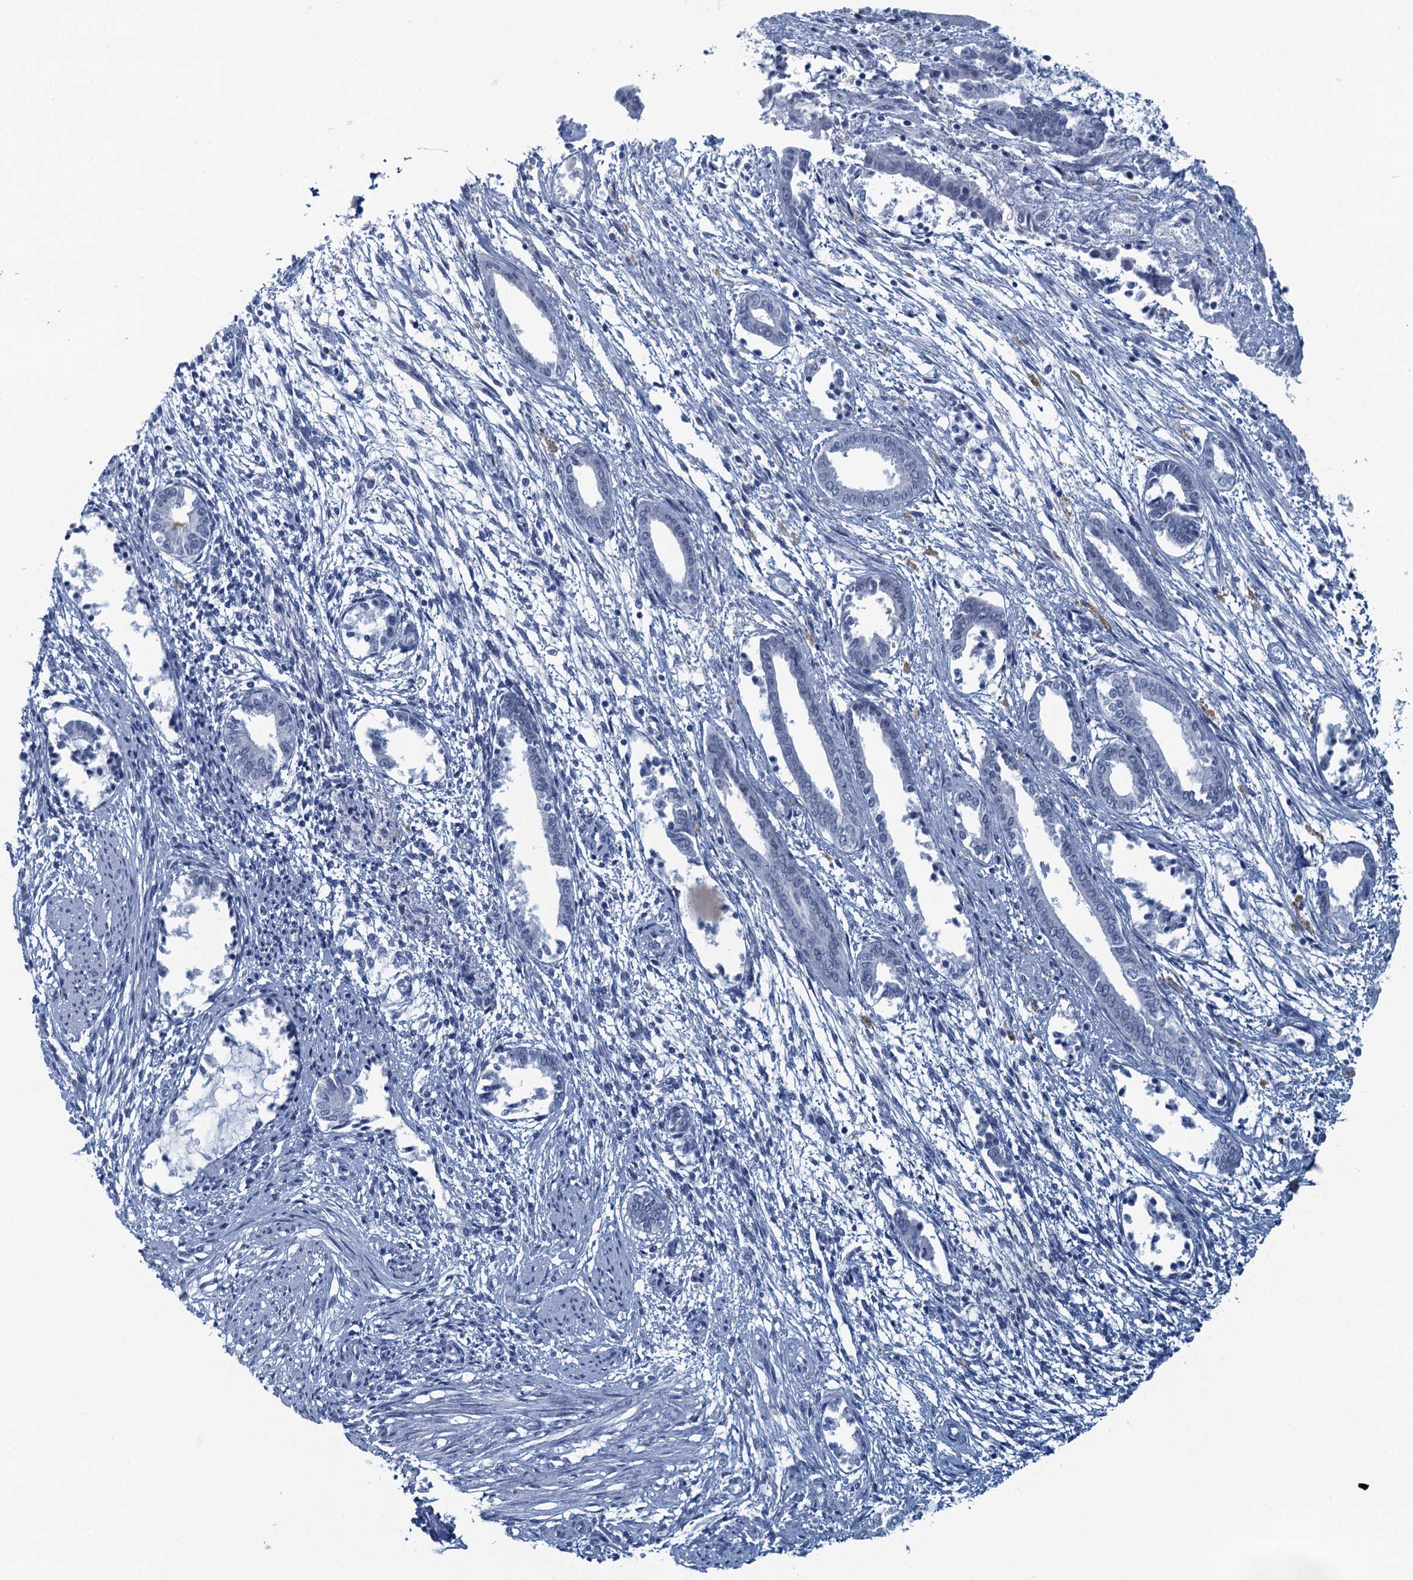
{"staining": {"intensity": "negative", "quantity": "none", "location": "none"}, "tissue": "endometrium", "cell_type": "Cells in endometrial stroma", "image_type": "normal", "snomed": [{"axis": "morphology", "description": "Normal tissue, NOS"}, {"axis": "topography", "description": "Endometrium"}], "caption": "Immunohistochemistry (IHC) of normal human endometrium reveals no expression in cells in endometrial stroma. Nuclei are stained in blue.", "gene": "C16orf95", "patient": {"sex": "female", "age": 56}}